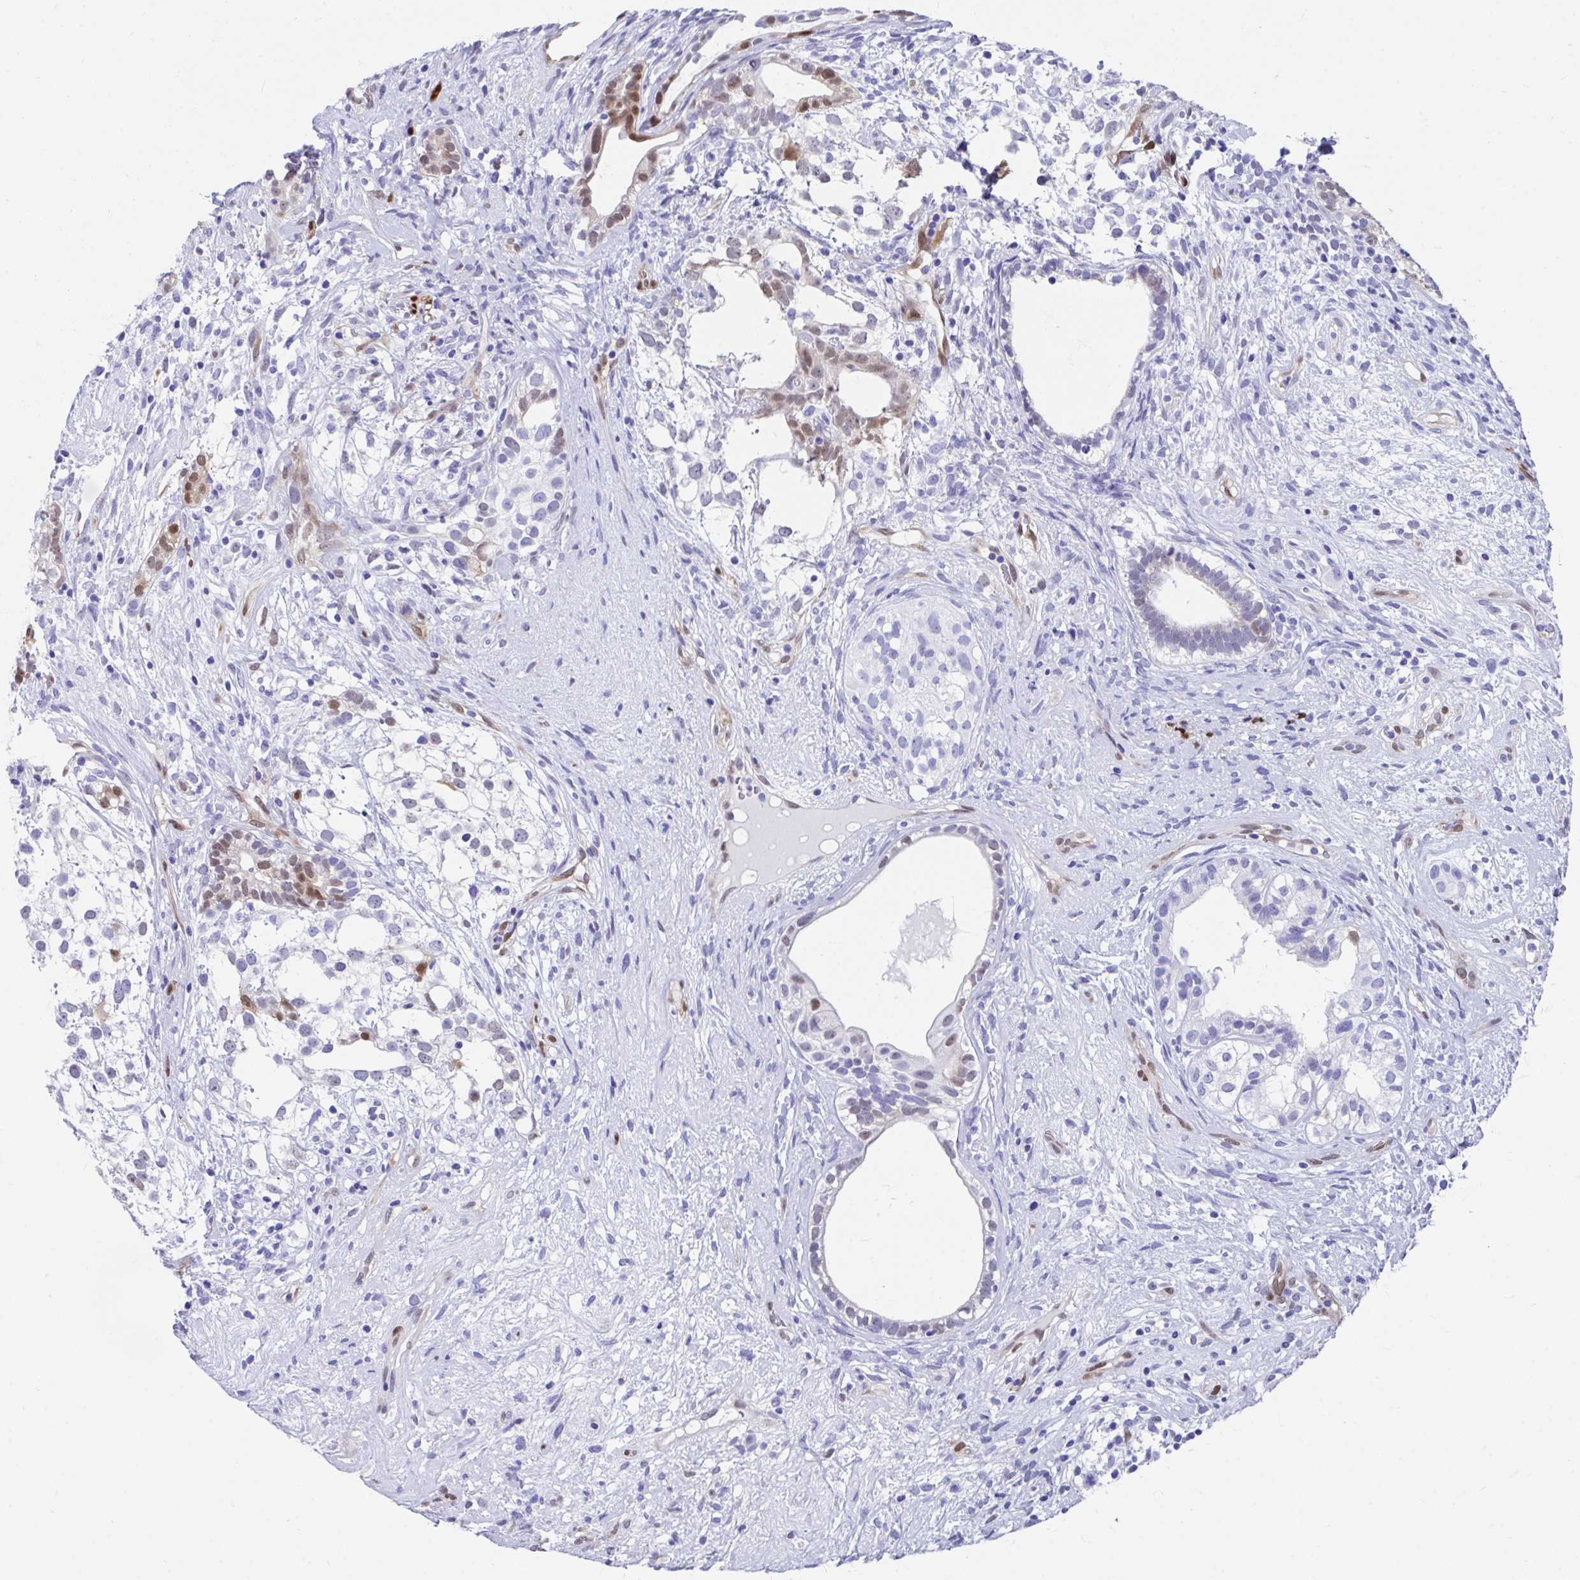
{"staining": {"intensity": "moderate", "quantity": "<25%", "location": "cytoplasmic/membranous,nuclear"}, "tissue": "testis cancer", "cell_type": "Tumor cells", "image_type": "cancer", "snomed": [{"axis": "morphology", "description": "Seminoma, NOS"}, {"axis": "morphology", "description": "Carcinoma, Embryonal, NOS"}, {"axis": "topography", "description": "Testis"}], "caption": "Testis seminoma tissue displays moderate cytoplasmic/membranous and nuclear positivity in about <25% of tumor cells", "gene": "RBPMS", "patient": {"sex": "male", "age": 41}}